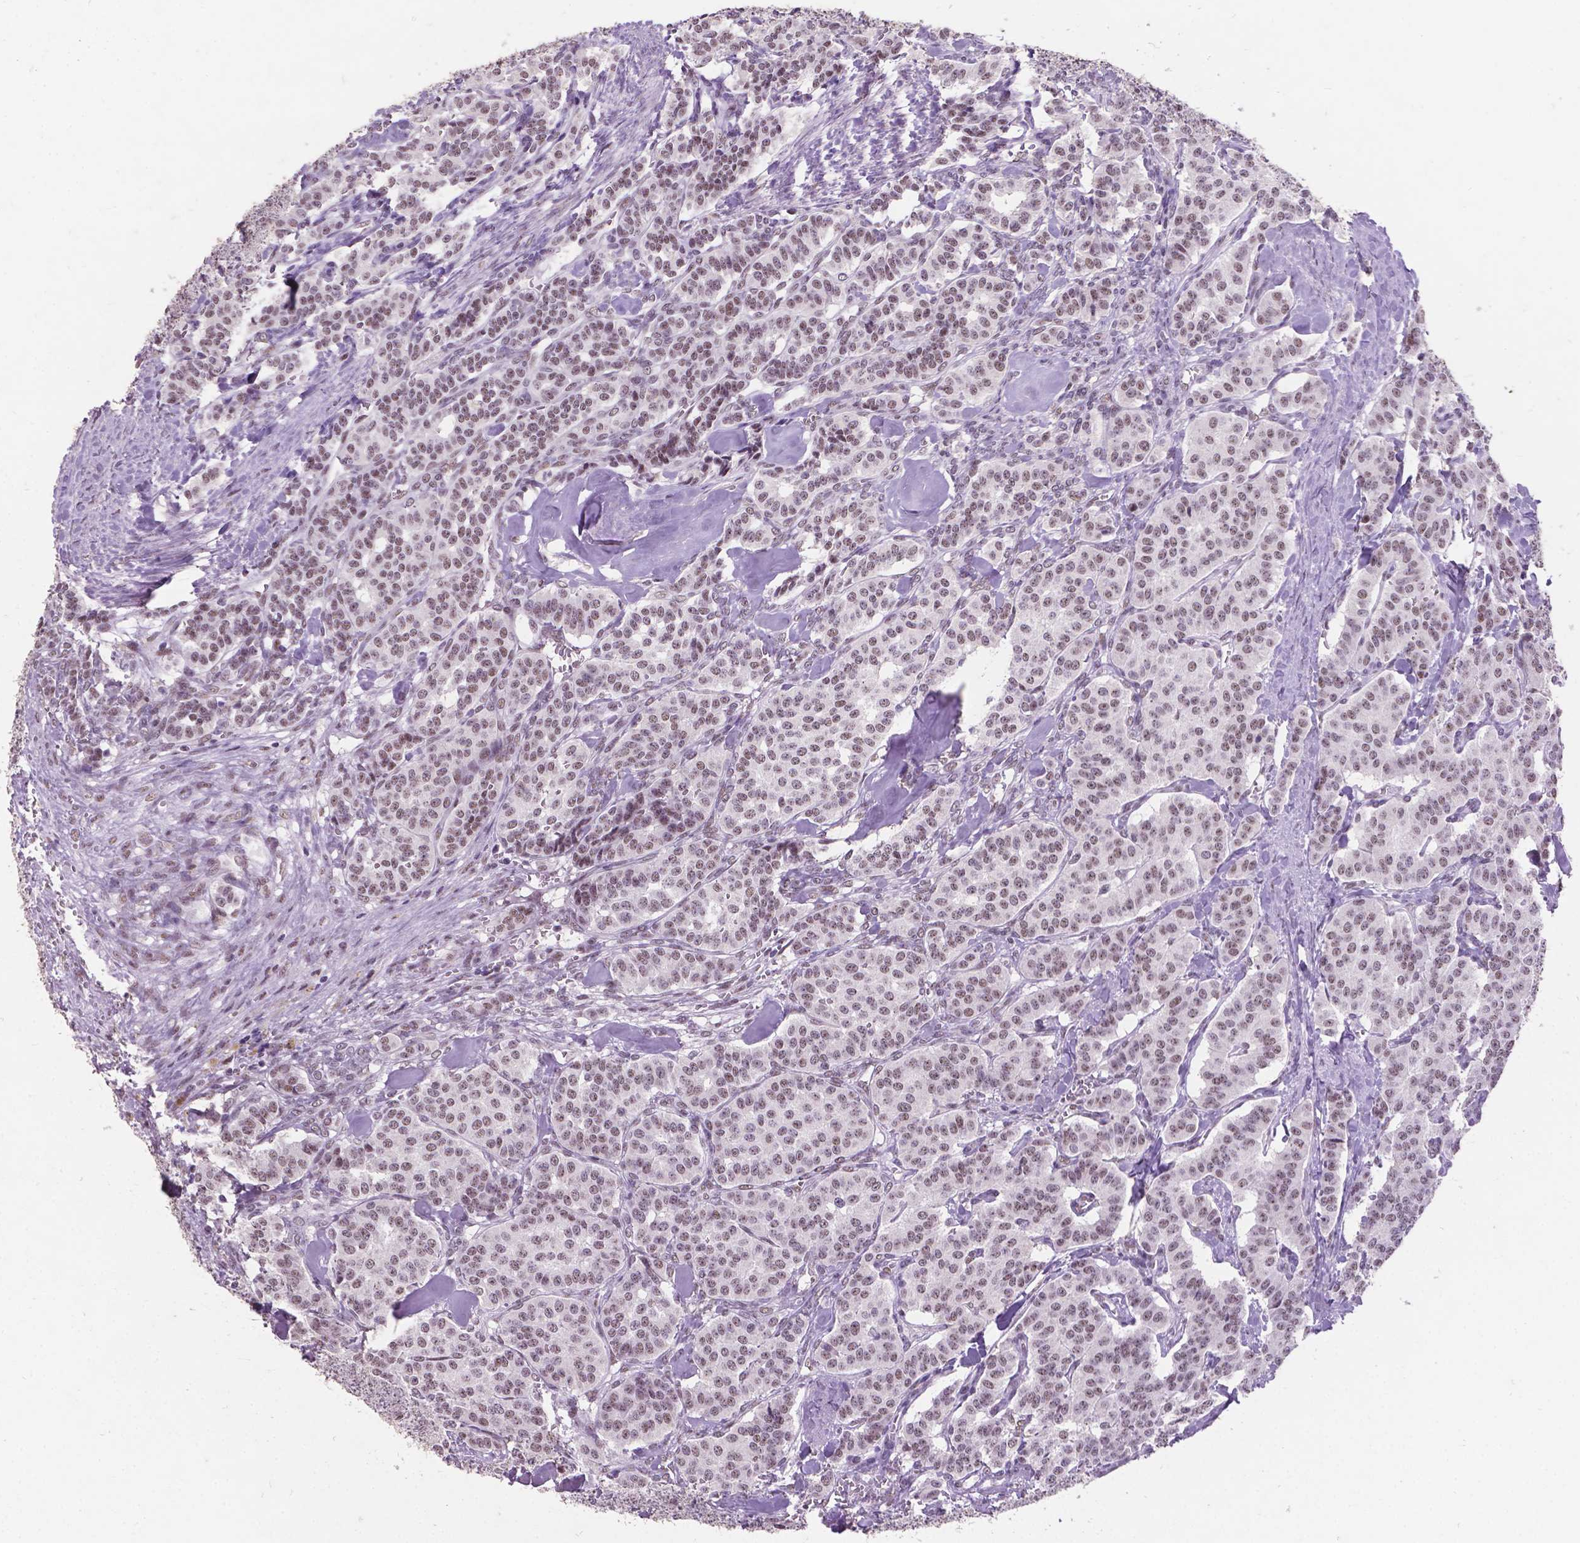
{"staining": {"intensity": "weak", "quantity": ">75%", "location": "nuclear"}, "tissue": "carcinoid", "cell_type": "Tumor cells", "image_type": "cancer", "snomed": [{"axis": "morphology", "description": "Normal tissue, NOS"}, {"axis": "morphology", "description": "Carcinoid, malignant, NOS"}, {"axis": "topography", "description": "Lung"}], "caption": "The photomicrograph shows staining of carcinoid, revealing weak nuclear protein staining (brown color) within tumor cells.", "gene": "COIL", "patient": {"sex": "female", "age": 46}}